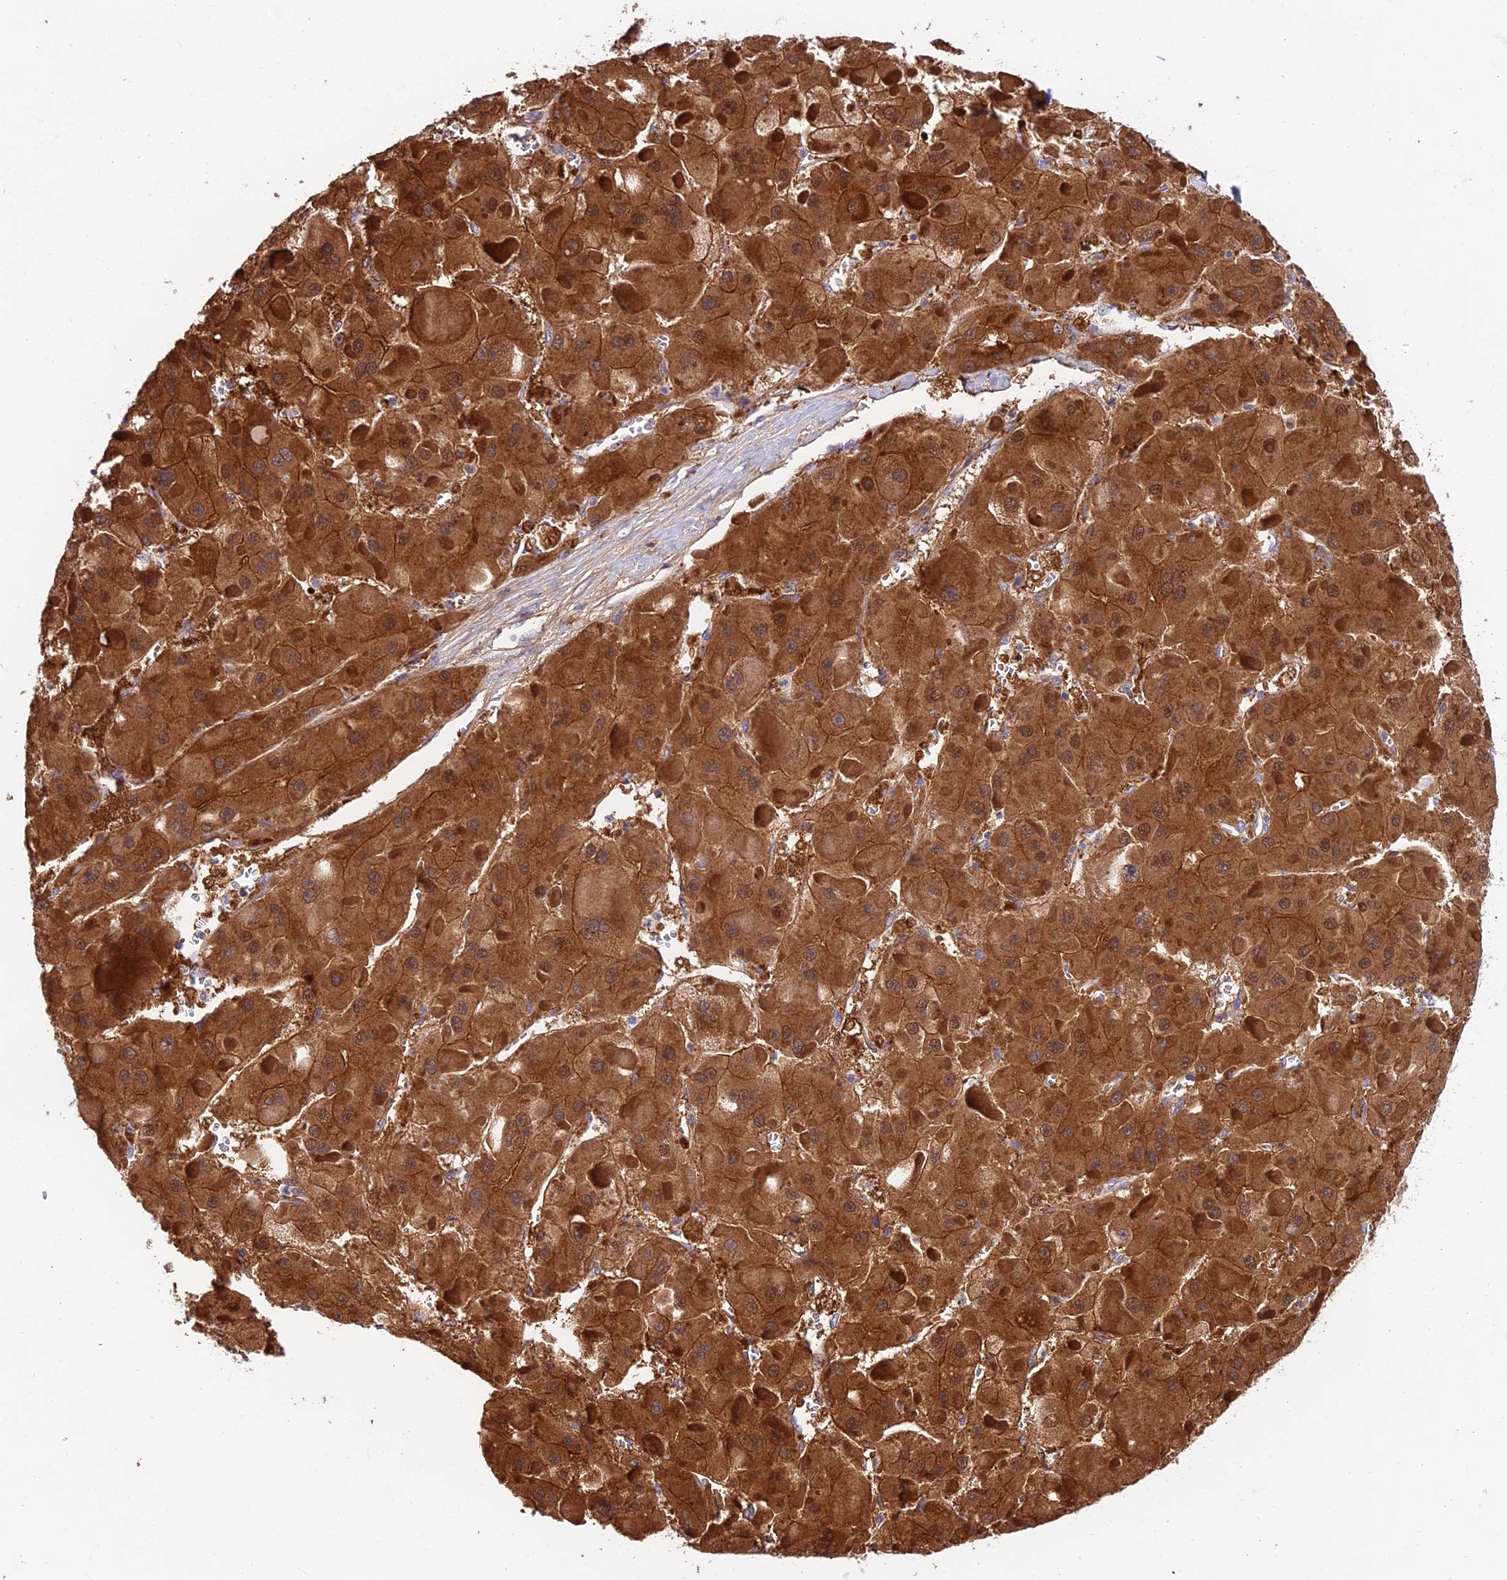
{"staining": {"intensity": "strong", "quantity": ">75%", "location": "cytoplasmic/membranous"}, "tissue": "liver cancer", "cell_type": "Tumor cells", "image_type": "cancer", "snomed": [{"axis": "morphology", "description": "Carcinoma, Hepatocellular, NOS"}, {"axis": "topography", "description": "Liver"}], "caption": "Liver hepatocellular carcinoma stained with DAB immunohistochemistry (IHC) demonstrates high levels of strong cytoplasmic/membranous staining in about >75% of tumor cells. The staining was performed using DAB to visualize the protein expression in brown, while the nuclei were stained in blue with hematoxylin (Magnification: 20x).", "gene": "FUOM", "patient": {"sex": "female", "age": 73}}